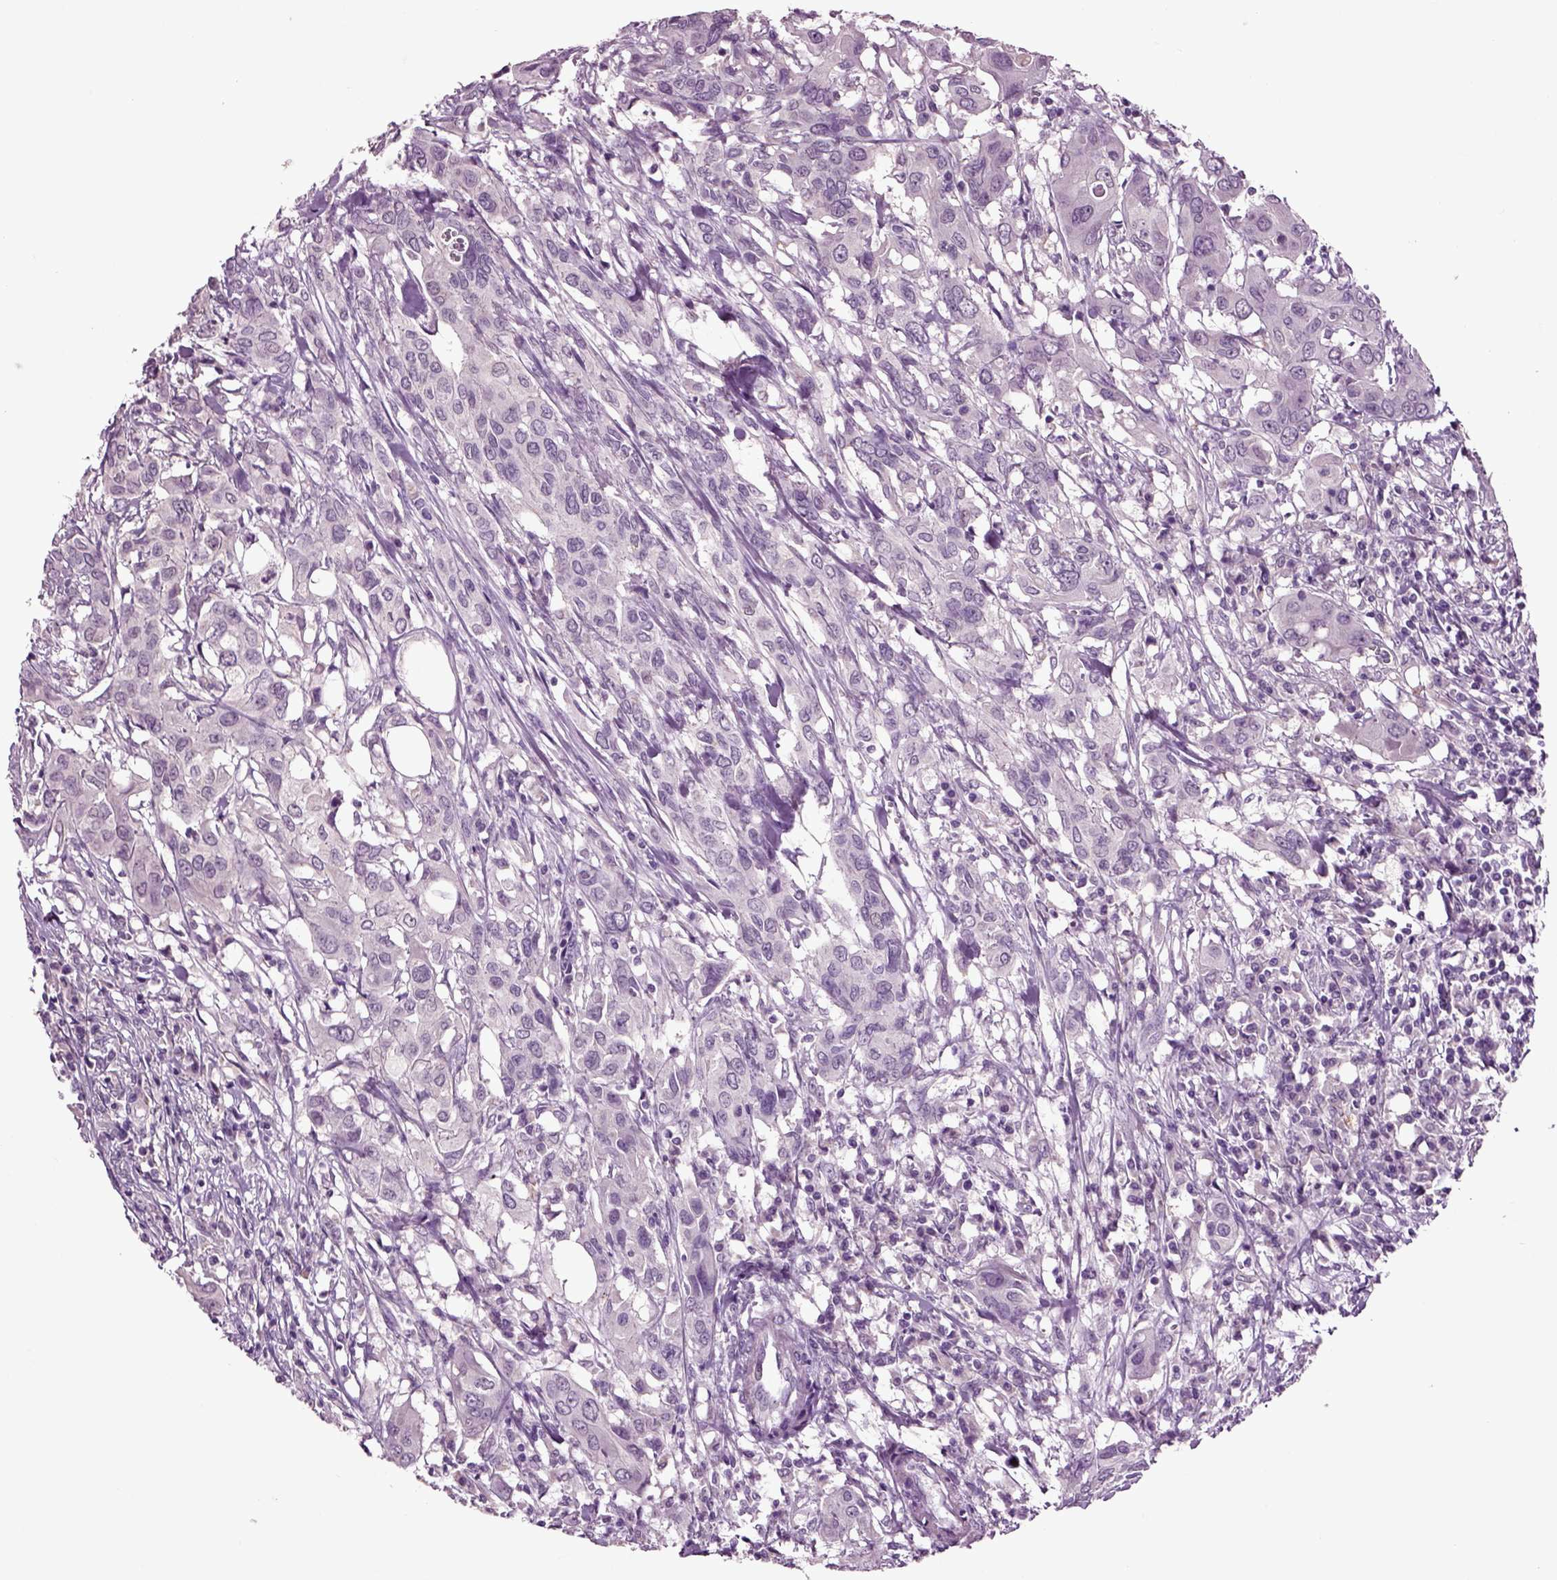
{"staining": {"intensity": "negative", "quantity": "none", "location": "none"}, "tissue": "urothelial cancer", "cell_type": "Tumor cells", "image_type": "cancer", "snomed": [{"axis": "morphology", "description": "Urothelial carcinoma, NOS"}, {"axis": "morphology", "description": "Urothelial carcinoma, High grade"}, {"axis": "topography", "description": "Urinary bladder"}], "caption": "An immunohistochemistry (IHC) micrograph of urothelial cancer is shown. There is no staining in tumor cells of urothelial cancer.", "gene": "CRHR1", "patient": {"sex": "male", "age": 63}}